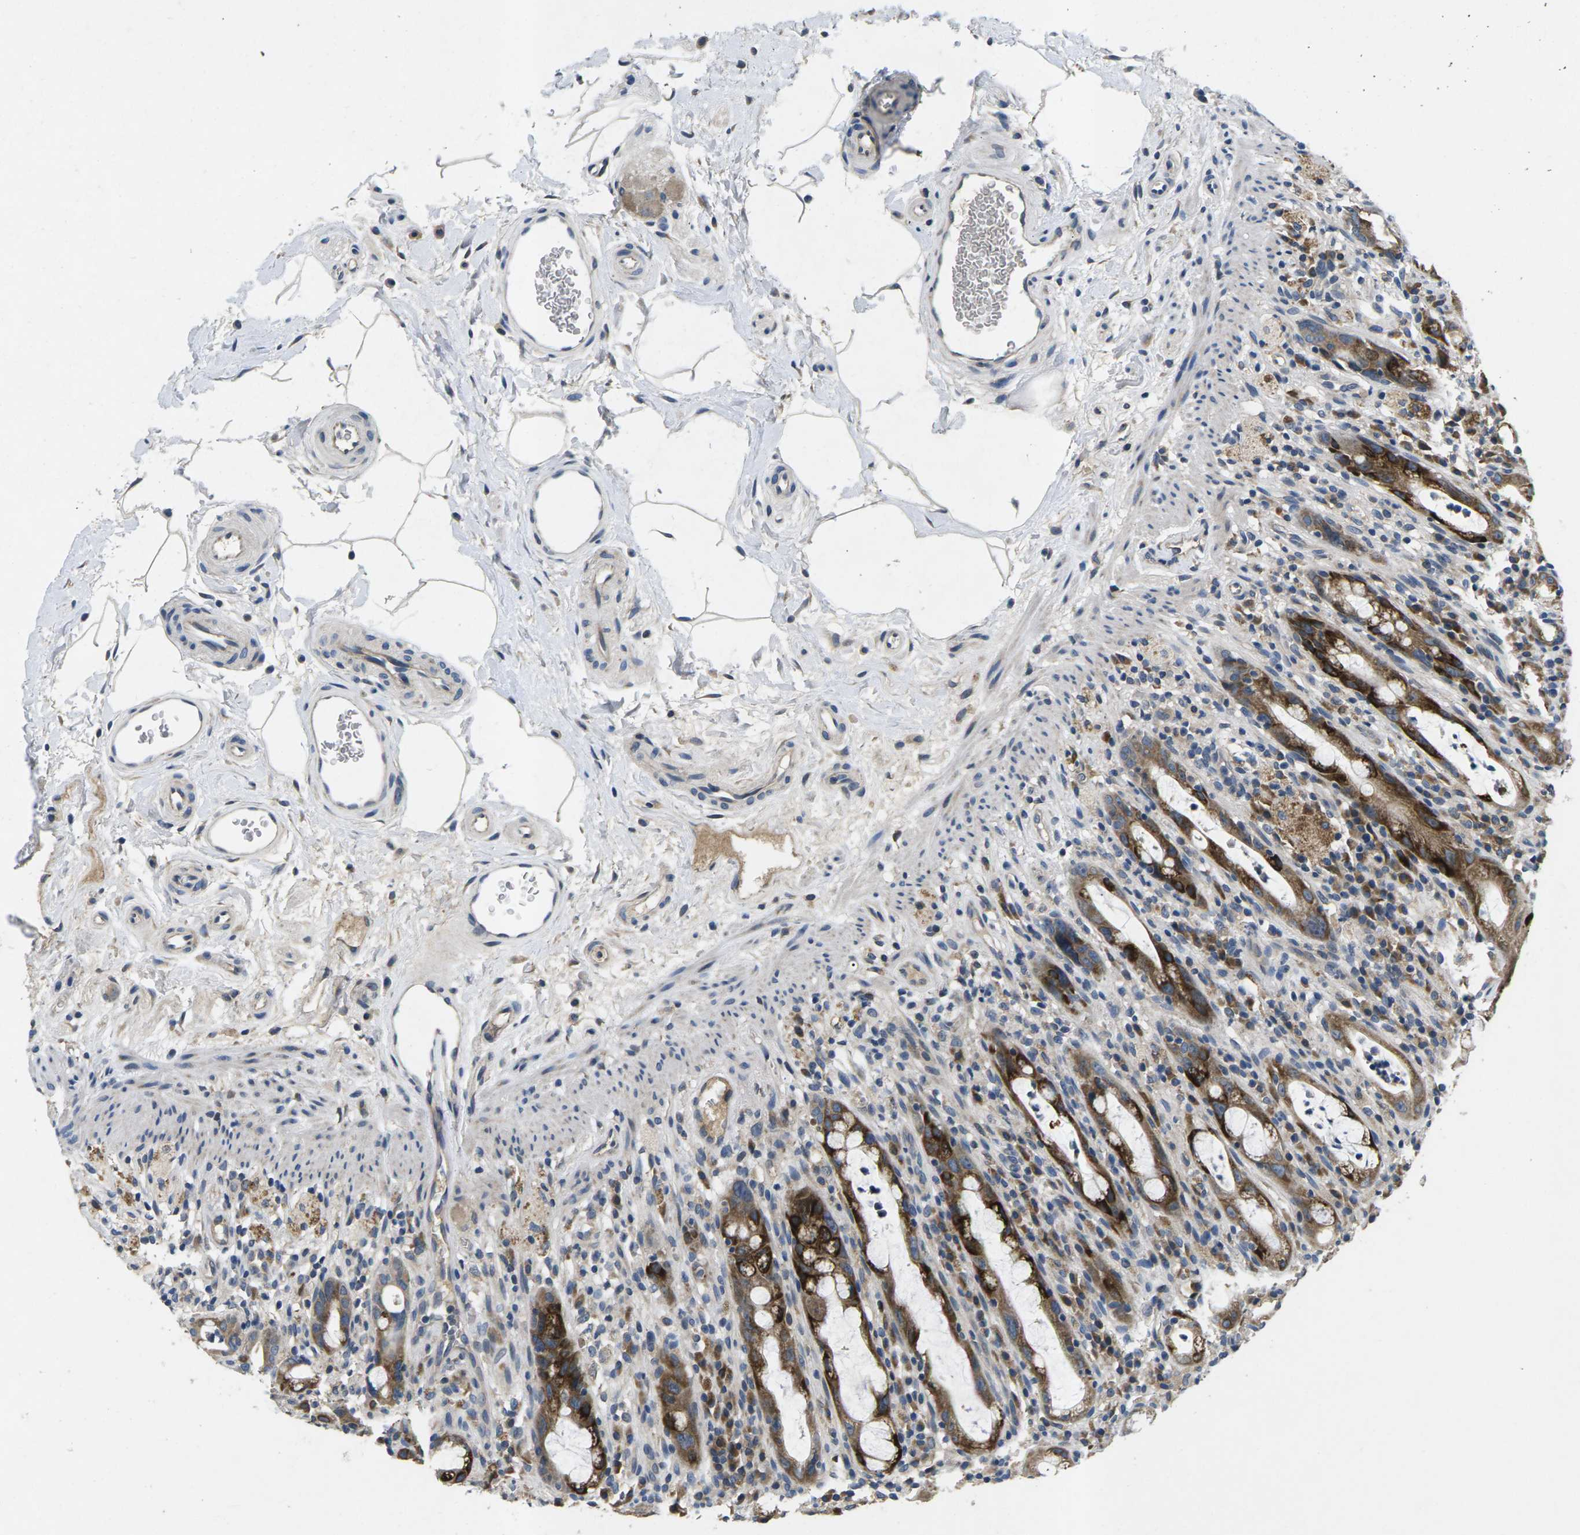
{"staining": {"intensity": "strong", "quantity": ">75%", "location": "cytoplasmic/membranous"}, "tissue": "rectum", "cell_type": "Glandular cells", "image_type": "normal", "snomed": [{"axis": "morphology", "description": "Normal tissue, NOS"}, {"axis": "topography", "description": "Rectum"}], "caption": "The immunohistochemical stain highlights strong cytoplasmic/membranous positivity in glandular cells of normal rectum. (DAB (3,3'-diaminobenzidine) = brown stain, brightfield microscopy at high magnification).", "gene": "ERGIC3", "patient": {"sex": "male", "age": 44}}